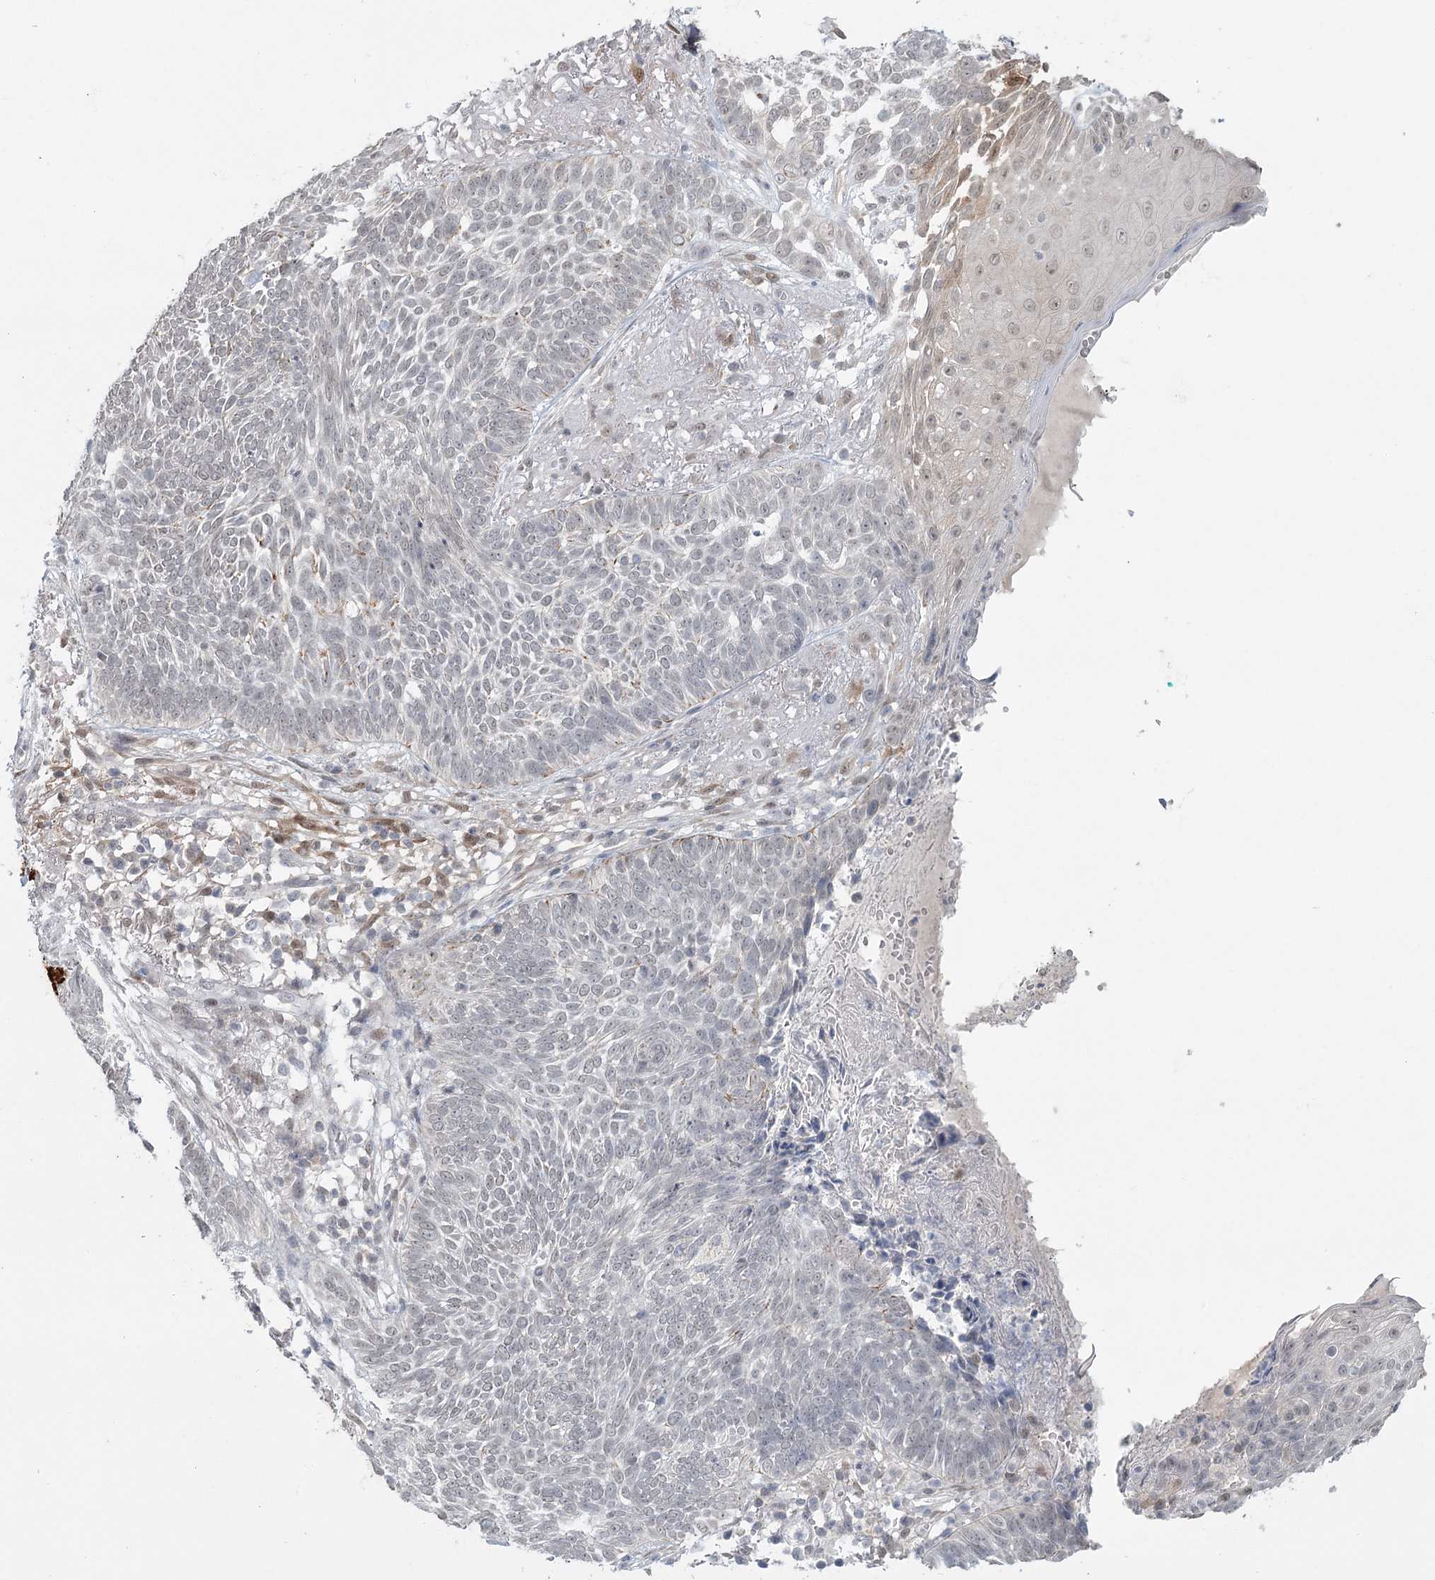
{"staining": {"intensity": "negative", "quantity": "none", "location": "none"}, "tissue": "skin cancer", "cell_type": "Tumor cells", "image_type": "cancer", "snomed": [{"axis": "morphology", "description": "Normal tissue, NOS"}, {"axis": "morphology", "description": "Basal cell carcinoma"}, {"axis": "topography", "description": "Skin"}], "caption": "An image of skin cancer (basal cell carcinoma) stained for a protein displays no brown staining in tumor cells.", "gene": "TMEM70", "patient": {"sex": "male", "age": 64}}